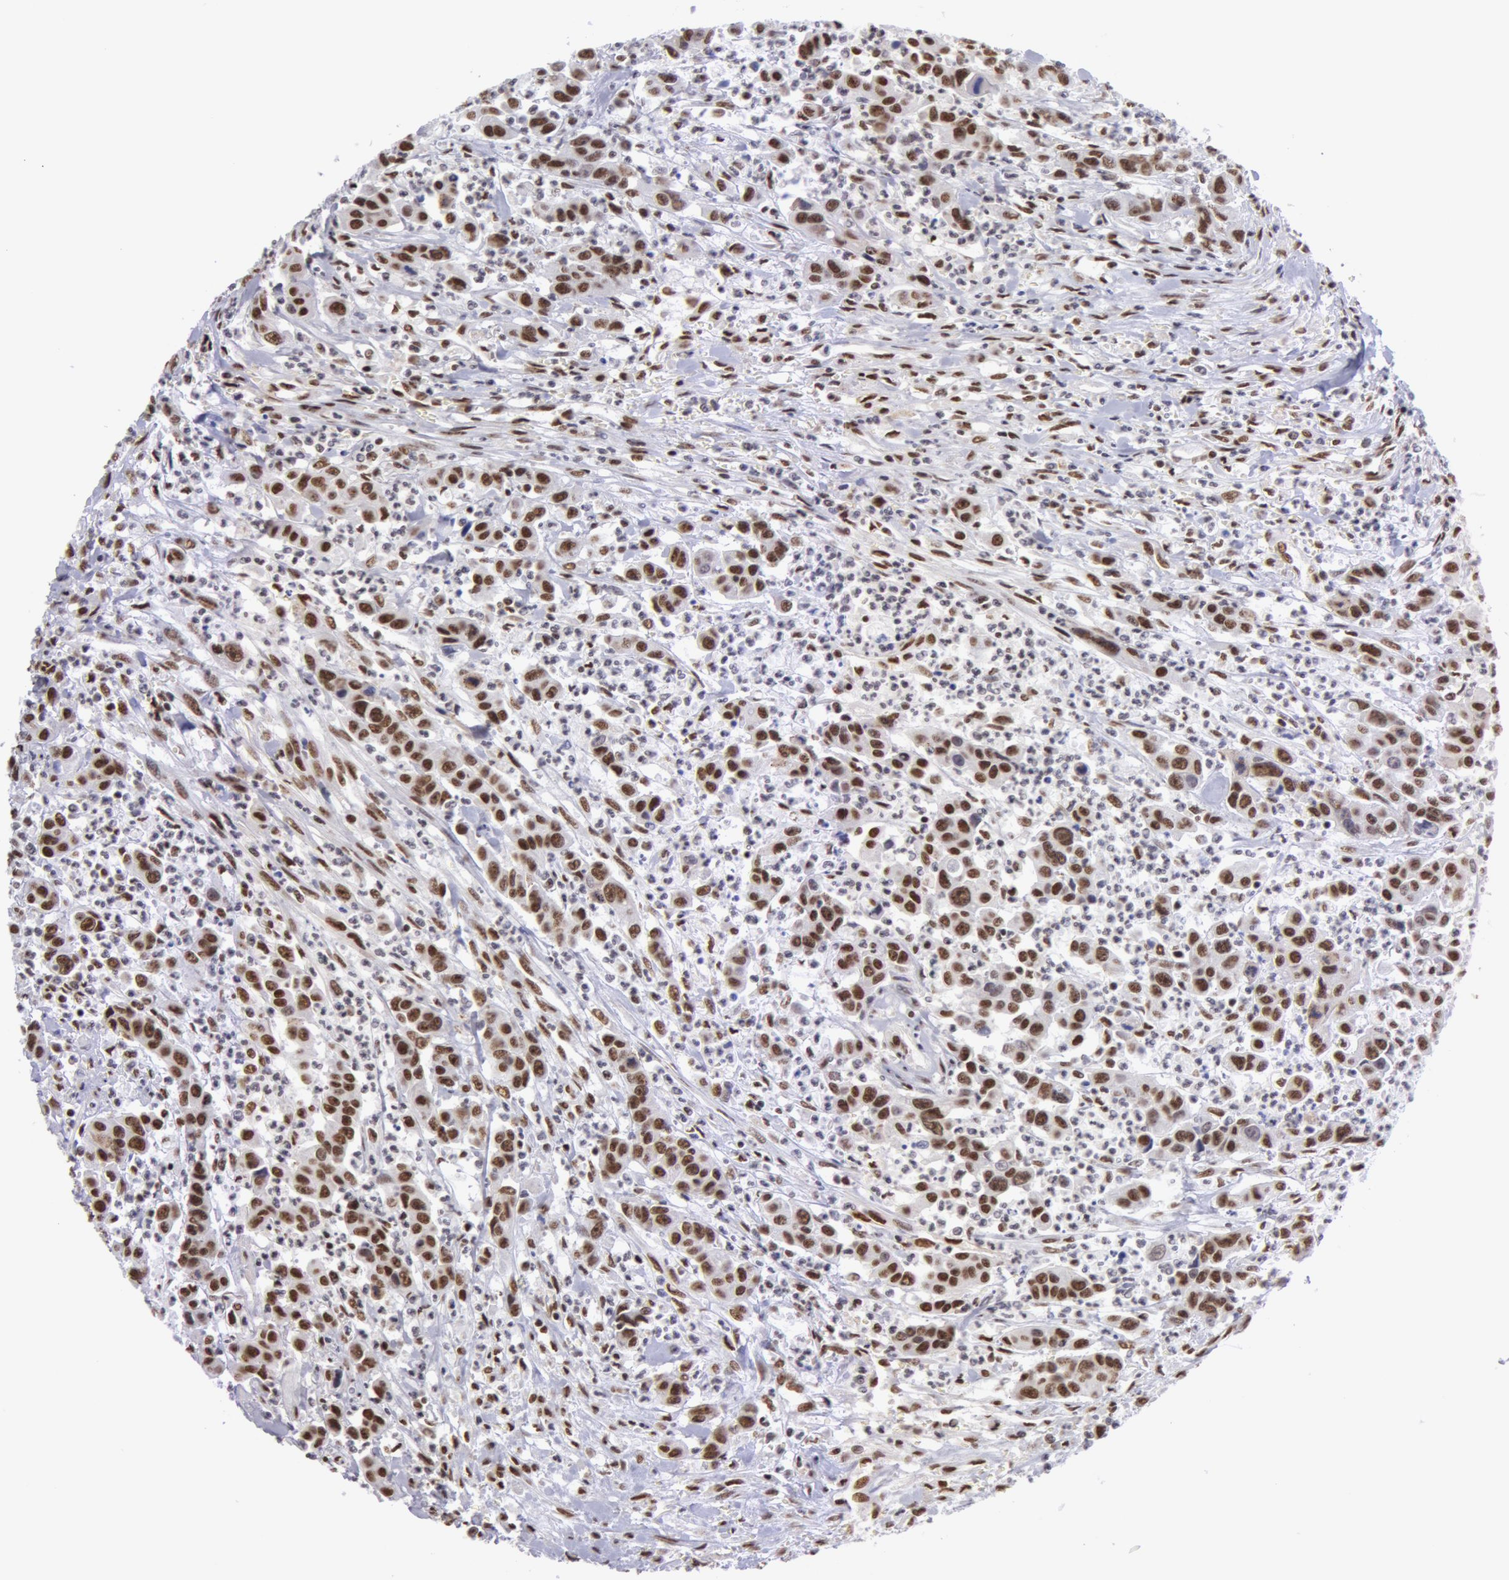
{"staining": {"intensity": "moderate", "quantity": "25%-75%", "location": "nuclear"}, "tissue": "urothelial cancer", "cell_type": "Tumor cells", "image_type": "cancer", "snomed": [{"axis": "morphology", "description": "Urothelial carcinoma, High grade"}, {"axis": "topography", "description": "Urinary bladder"}], "caption": "Immunohistochemistry (IHC) (DAB (3,3'-diaminobenzidine)) staining of human high-grade urothelial carcinoma reveals moderate nuclear protein staining in about 25%-75% of tumor cells.", "gene": "VRTN", "patient": {"sex": "male", "age": 86}}